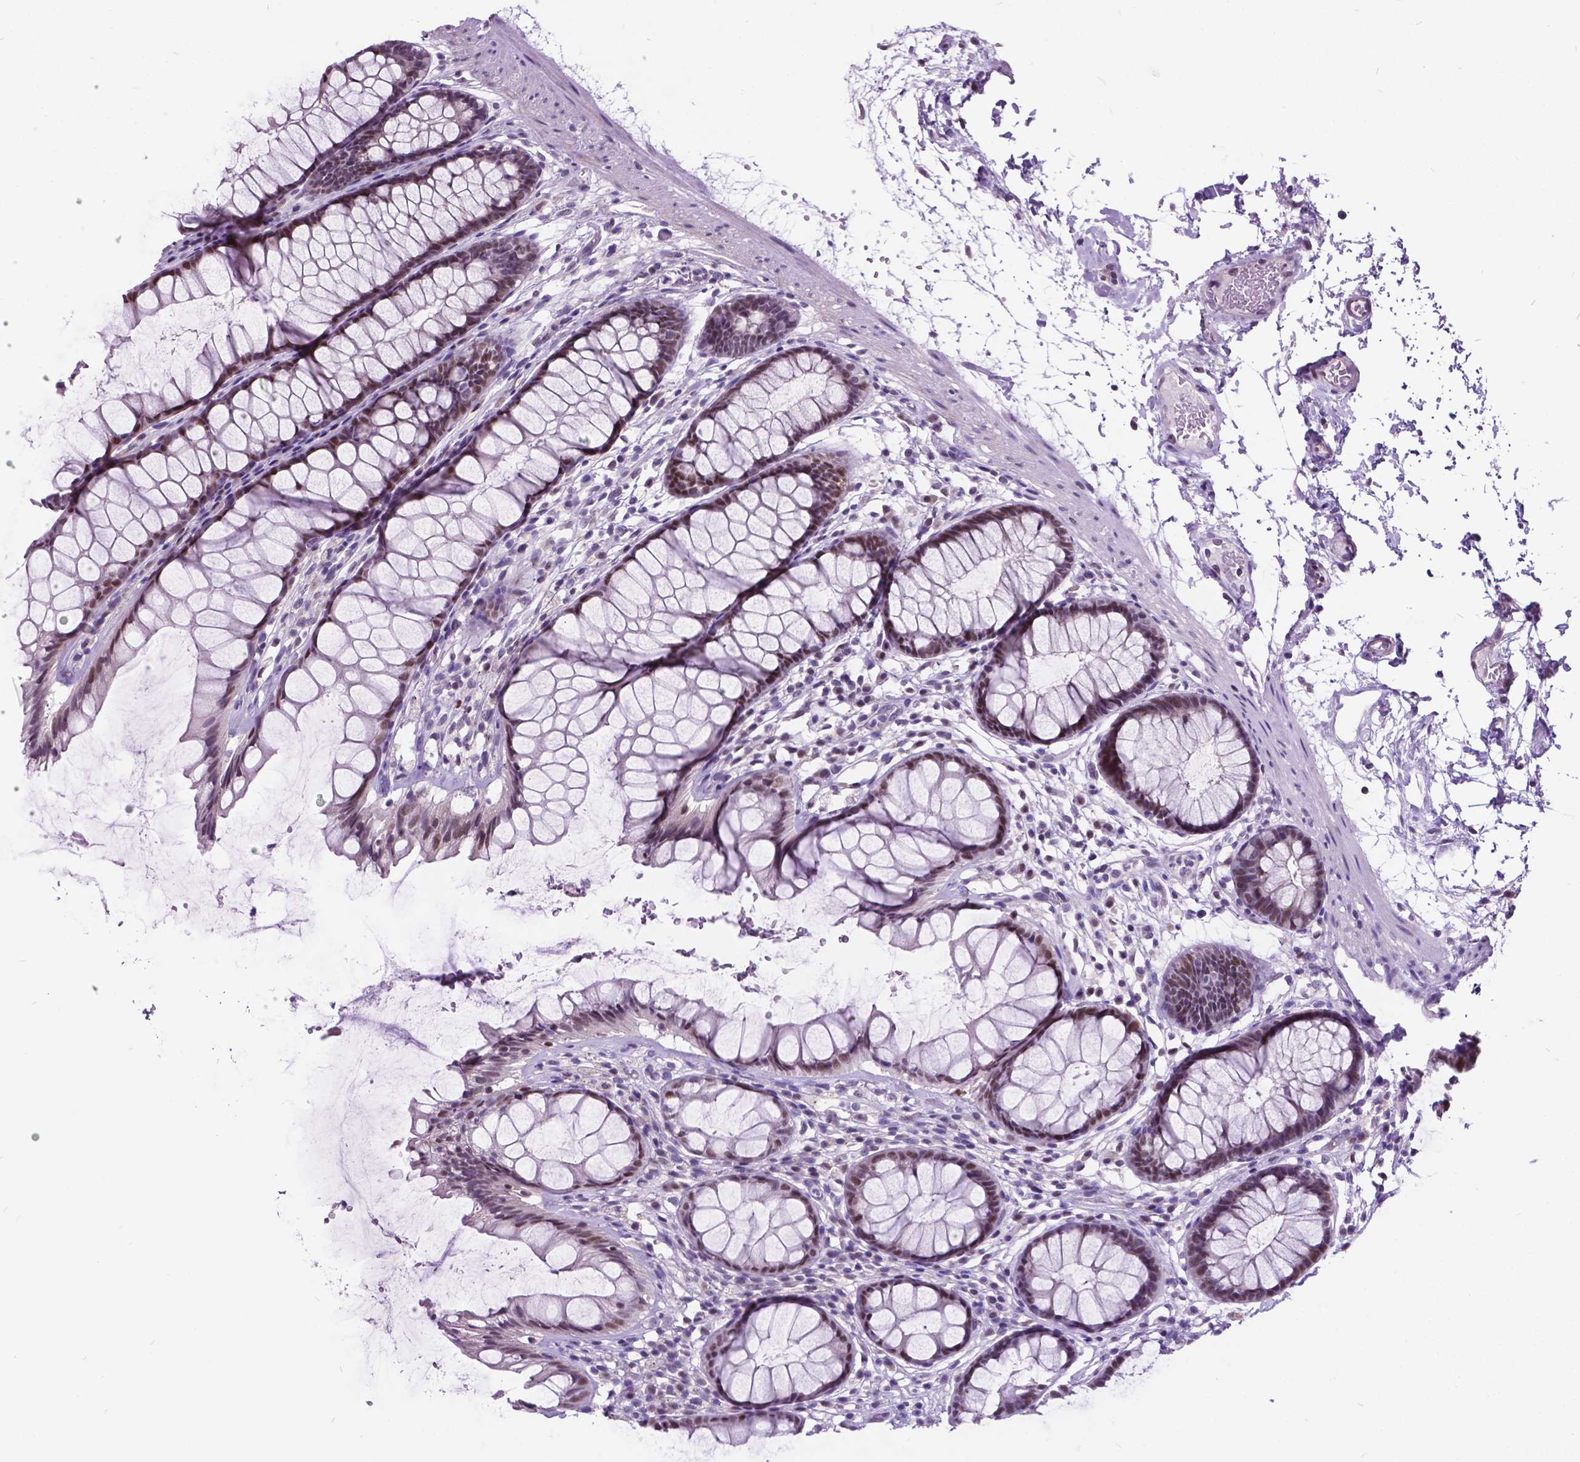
{"staining": {"intensity": "weak", "quantity": "25%-75%", "location": "nuclear"}, "tissue": "rectum", "cell_type": "Glandular cells", "image_type": "normal", "snomed": [{"axis": "morphology", "description": "Normal tissue, NOS"}, {"axis": "topography", "description": "Rectum"}], "caption": "A histopathology image of rectum stained for a protein shows weak nuclear brown staining in glandular cells. (IHC, brightfield microscopy, high magnification).", "gene": "DPF3", "patient": {"sex": "male", "age": 72}}